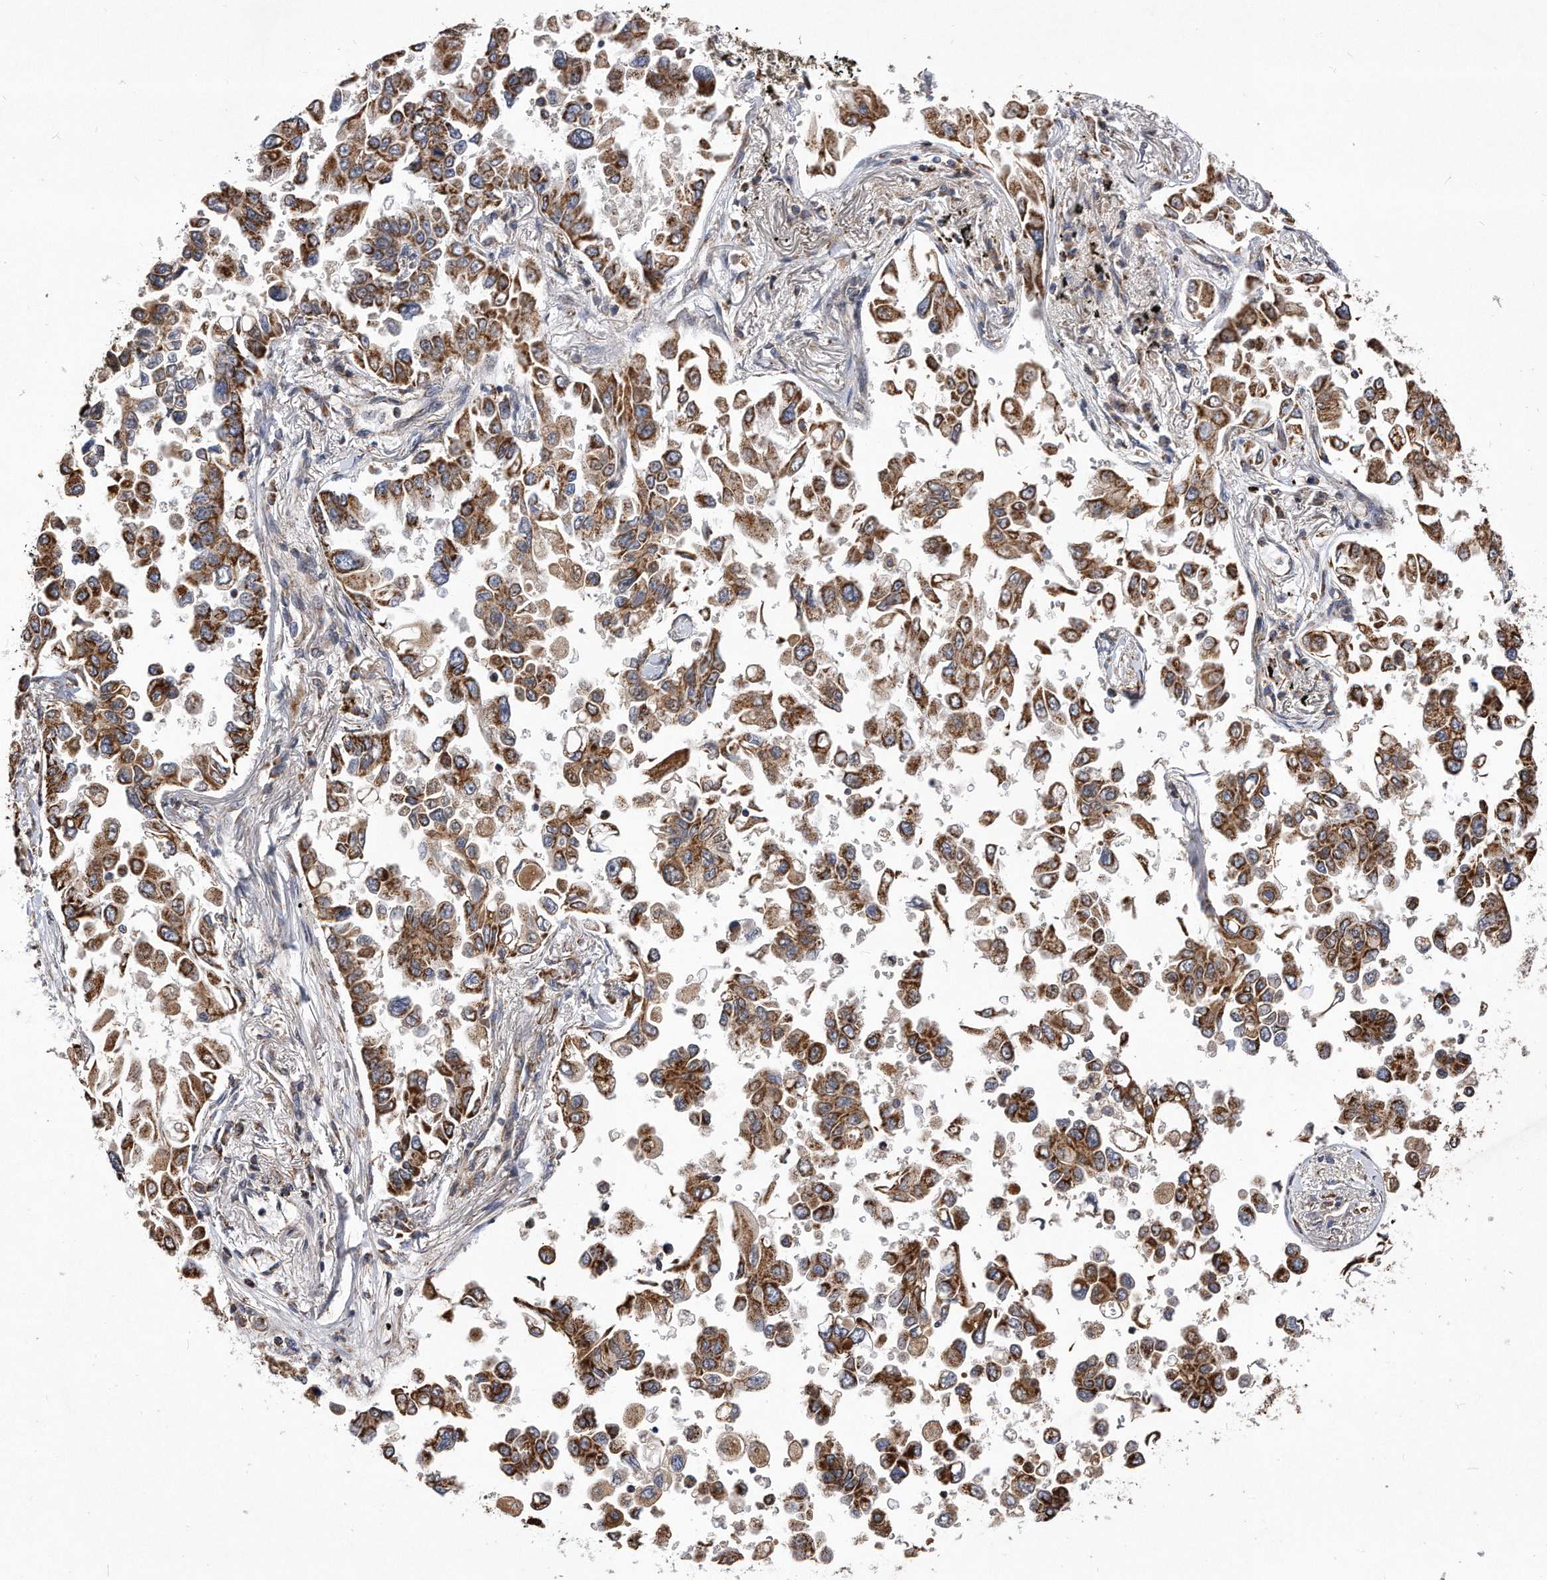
{"staining": {"intensity": "moderate", "quantity": ">75%", "location": "cytoplasmic/membranous"}, "tissue": "lung cancer", "cell_type": "Tumor cells", "image_type": "cancer", "snomed": [{"axis": "morphology", "description": "Adenocarcinoma, NOS"}, {"axis": "topography", "description": "Lung"}], "caption": "DAB immunohistochemical staining of lung cancer displays moderate cytoplasmic/membranous protein staining in about >75% of tumor cells.", "gene": "PPP5C", "patient": {"sex": "female", "age": 67}}